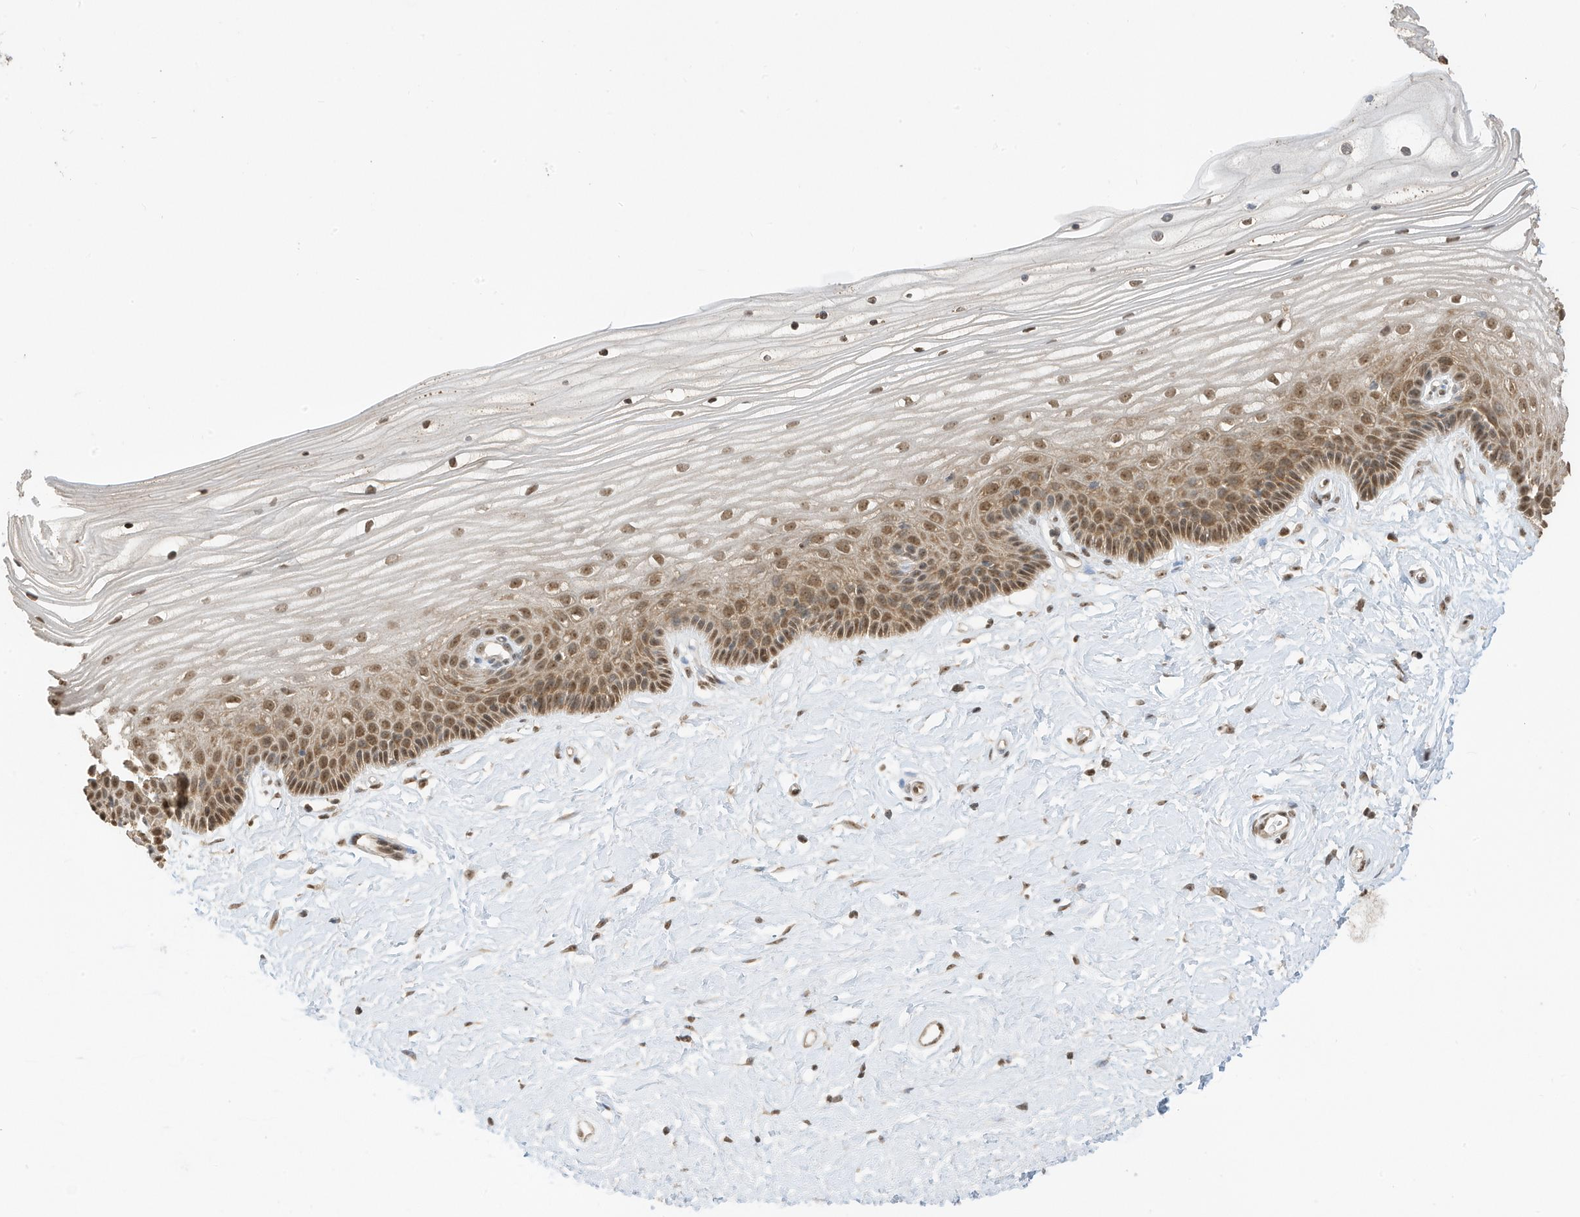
{"staining": {"intensity": "moderate", "quantity": ">75%", "location": "cytoplasmic/membranous,nuclear"}, "tissue": "vagina", "cell_type": "Squamous epithelial cells", "image_type": "normal", "snomed": [{"axis": "morphology", "description": "Normal tissue, NOS"}, {"axis": "topography", "description": "Vagina"}, {"axis": "topography", "description": "Cervix"}], "caption": "Vagina stained with a brown dye displays moderate cytoplasmic/membranous,nuclear positive staining in approximately >75% of squamous epithelial cells.", "gene": "ZNF195", "patient": {"sex": "female", "age": 40}}